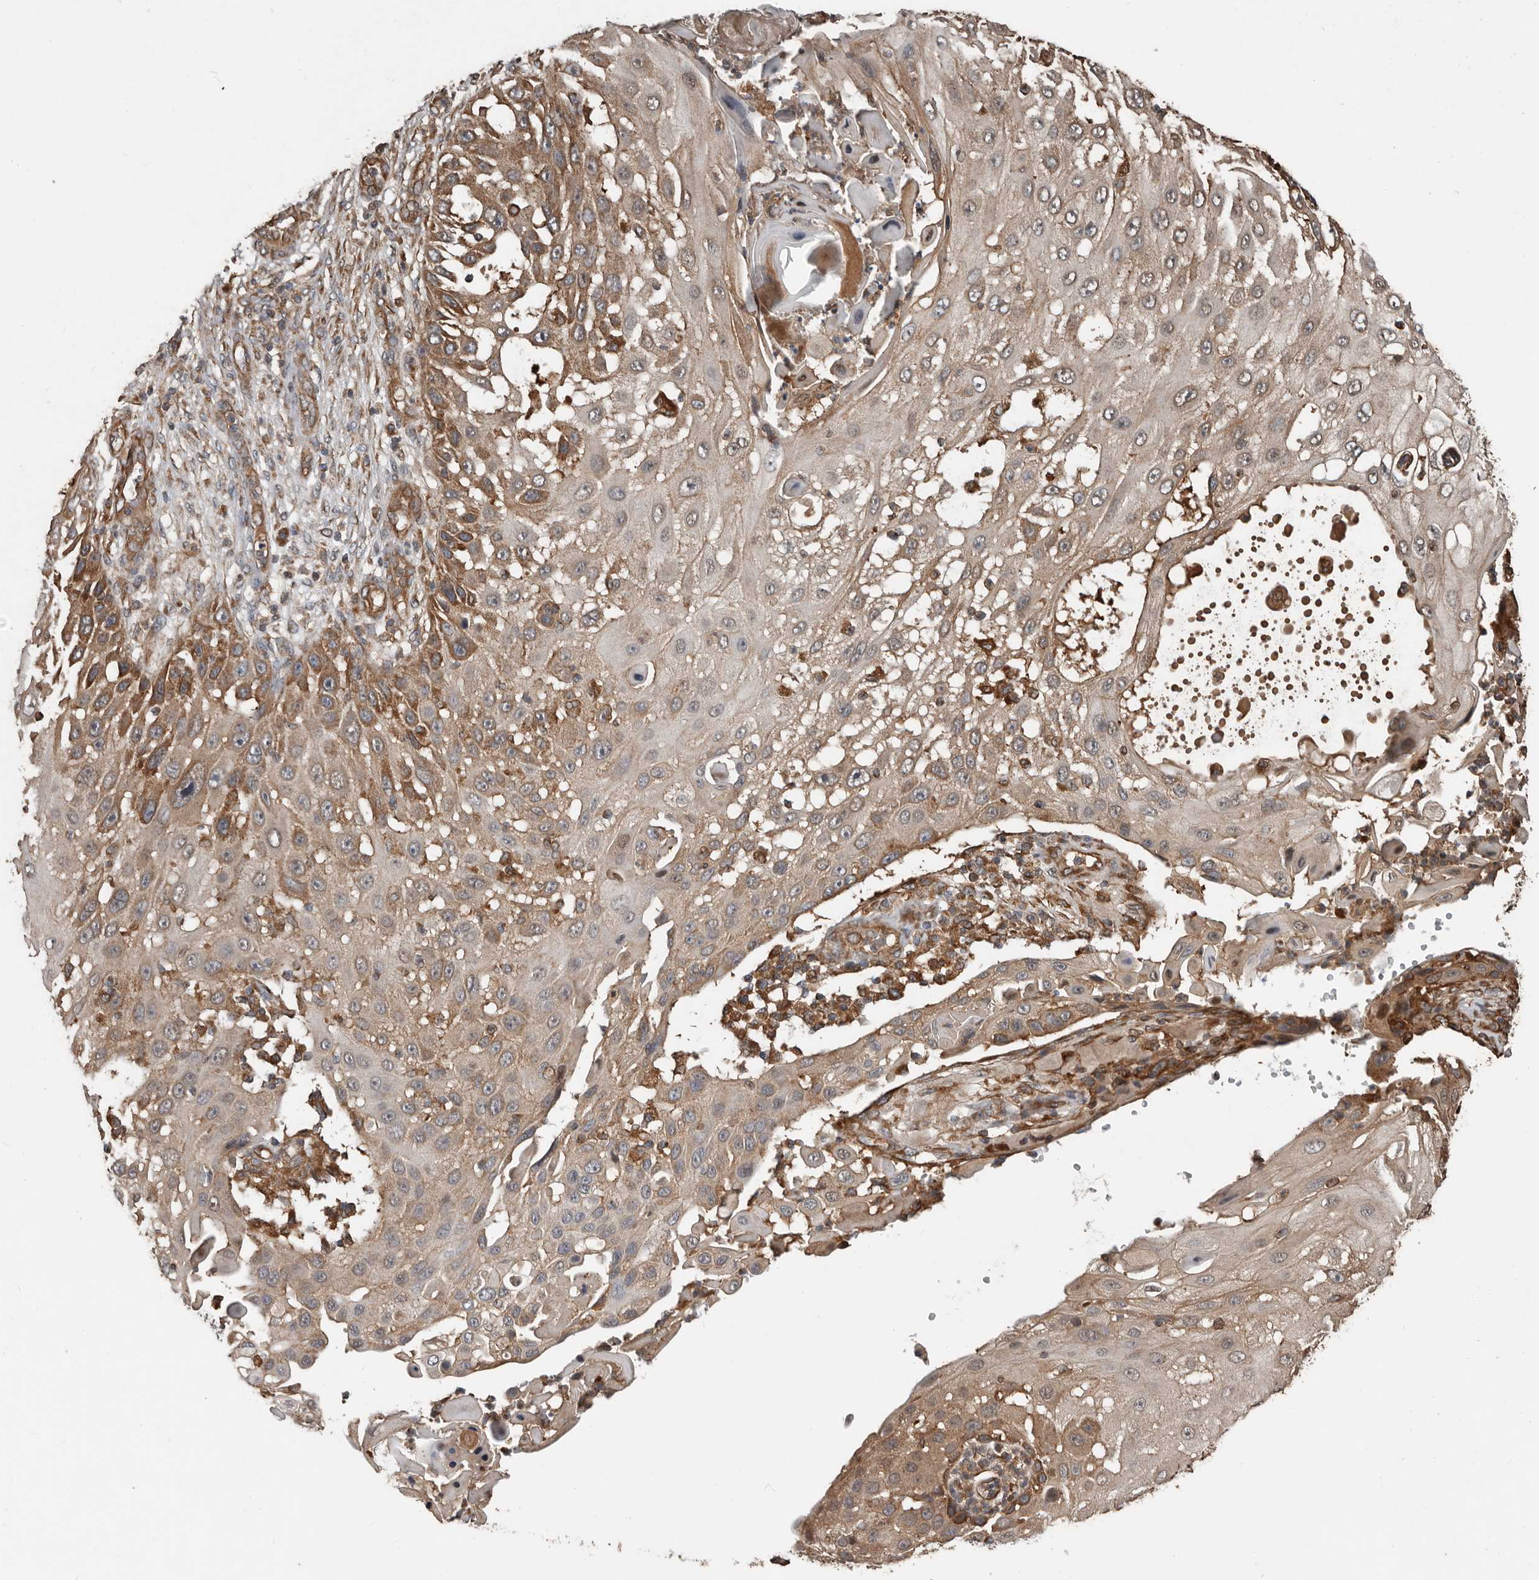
{"staining": {"intensity": "moderate", "quantity": ">75%", "location": "cytoplasmic/membranous"}, "tissue": "skin cancer", "cell_type": "Tumor cells", "image_type": "cancer", "snomed": [{"axis": "morphology", "description": "Squamous cell carcinoma, NOS"}, {"axis": "topography", "description": "Skin"}], "caption": "Protein staining of squamous cell carcinoma (skin) tissue shows moderate cytoplasmic/membranous staining in about >75% of tumor cells. Using DAB (brown) and hematoxylin (blue) stains, captured at high magnification using brightfield microscopy.", "gene": "YOD1", "patient": {"sex": "female", "age": 44}}